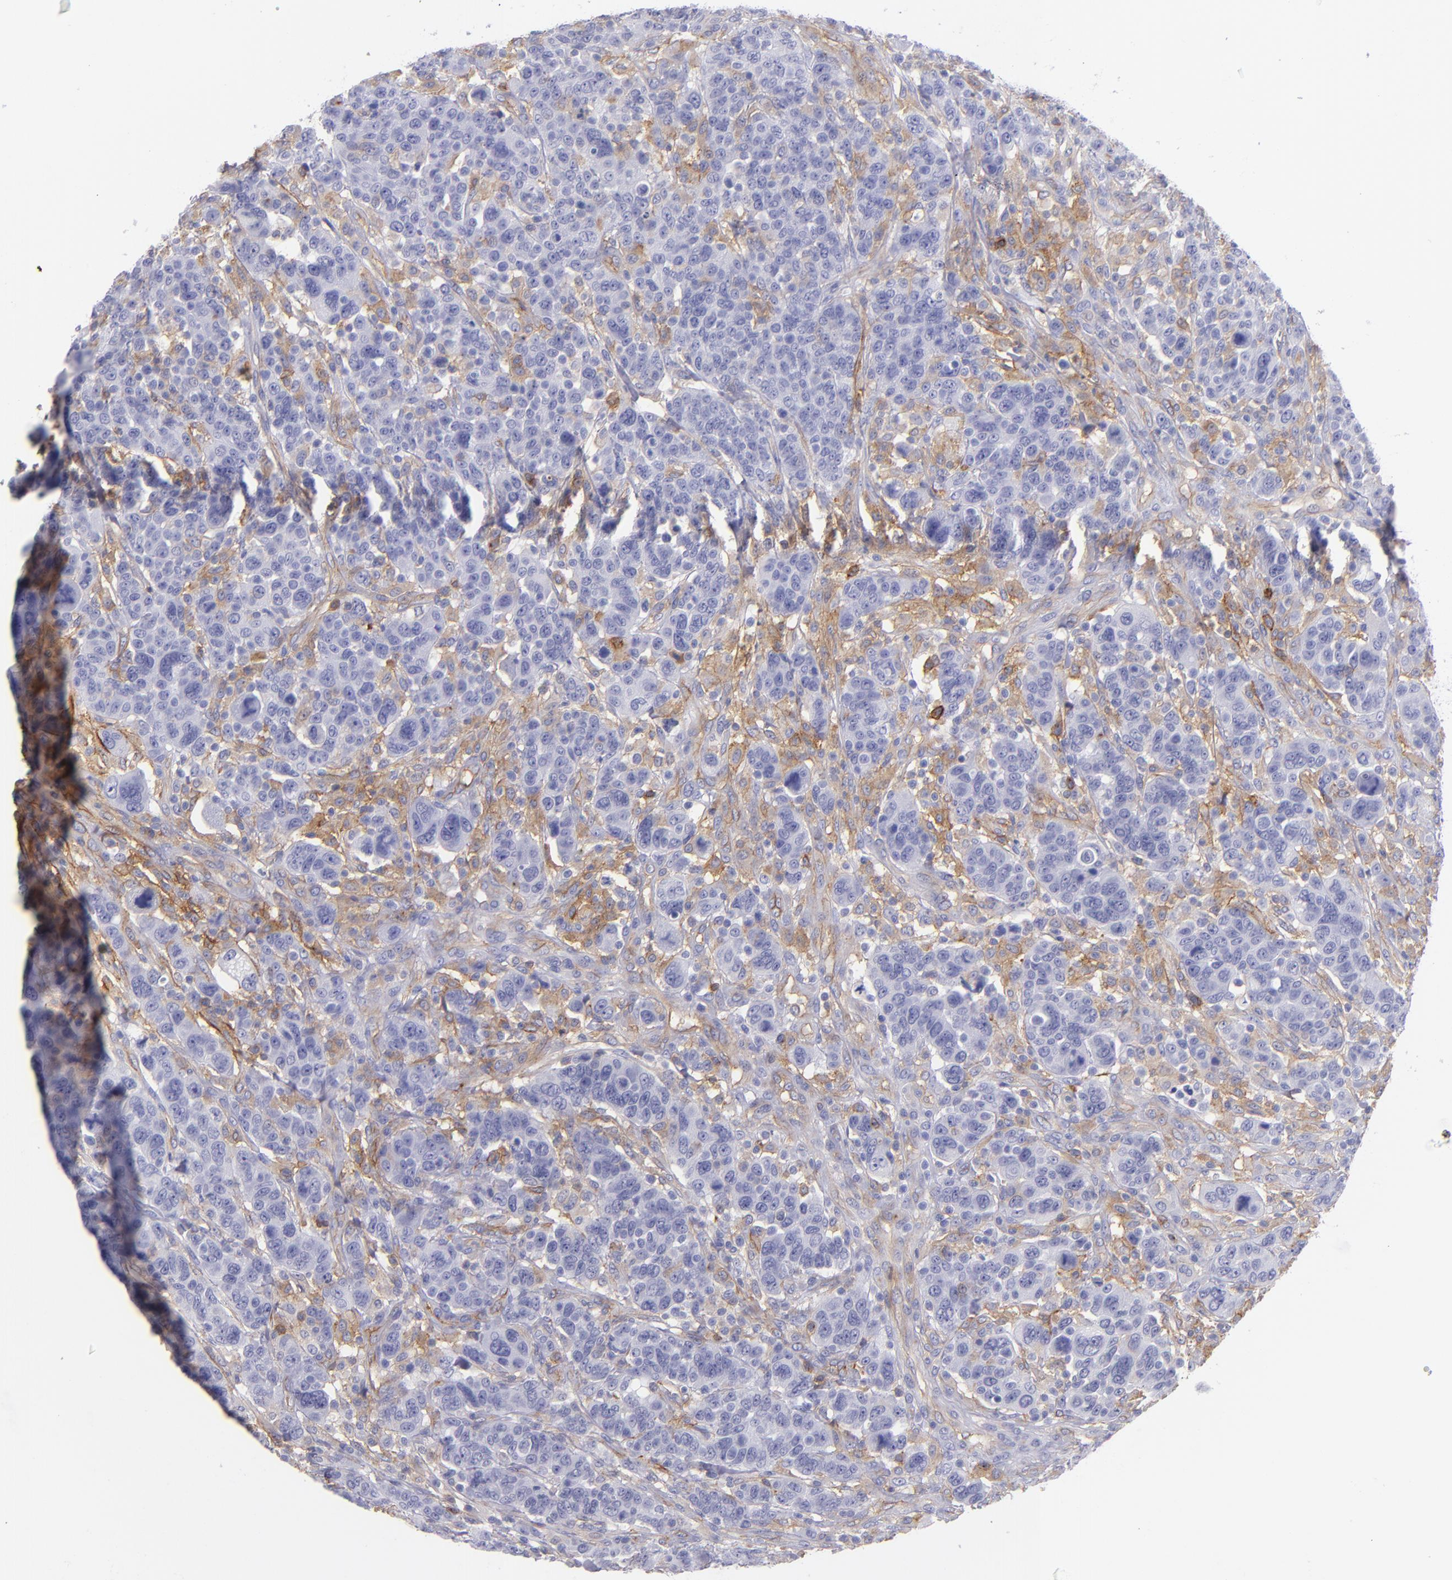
{"staining": {"intensity": "negative", "quantity": "none", "location": "none"}, "tissue": "breast cancer", "cell_type": "Tumor cells", "image_type": "cancer", "snomed": [{"axis": "morphology", "description": "Duct carcinoma"}, {"axis": "topography", "description": "Breast"}], "caption": "A micrograph of breast cancer (infiltrating ductal carcinoma) stained for a protein displays no brown staining in tumor cells.", "gene": "ENTPD1", "patient": {"sex": "female", "age": 37}}